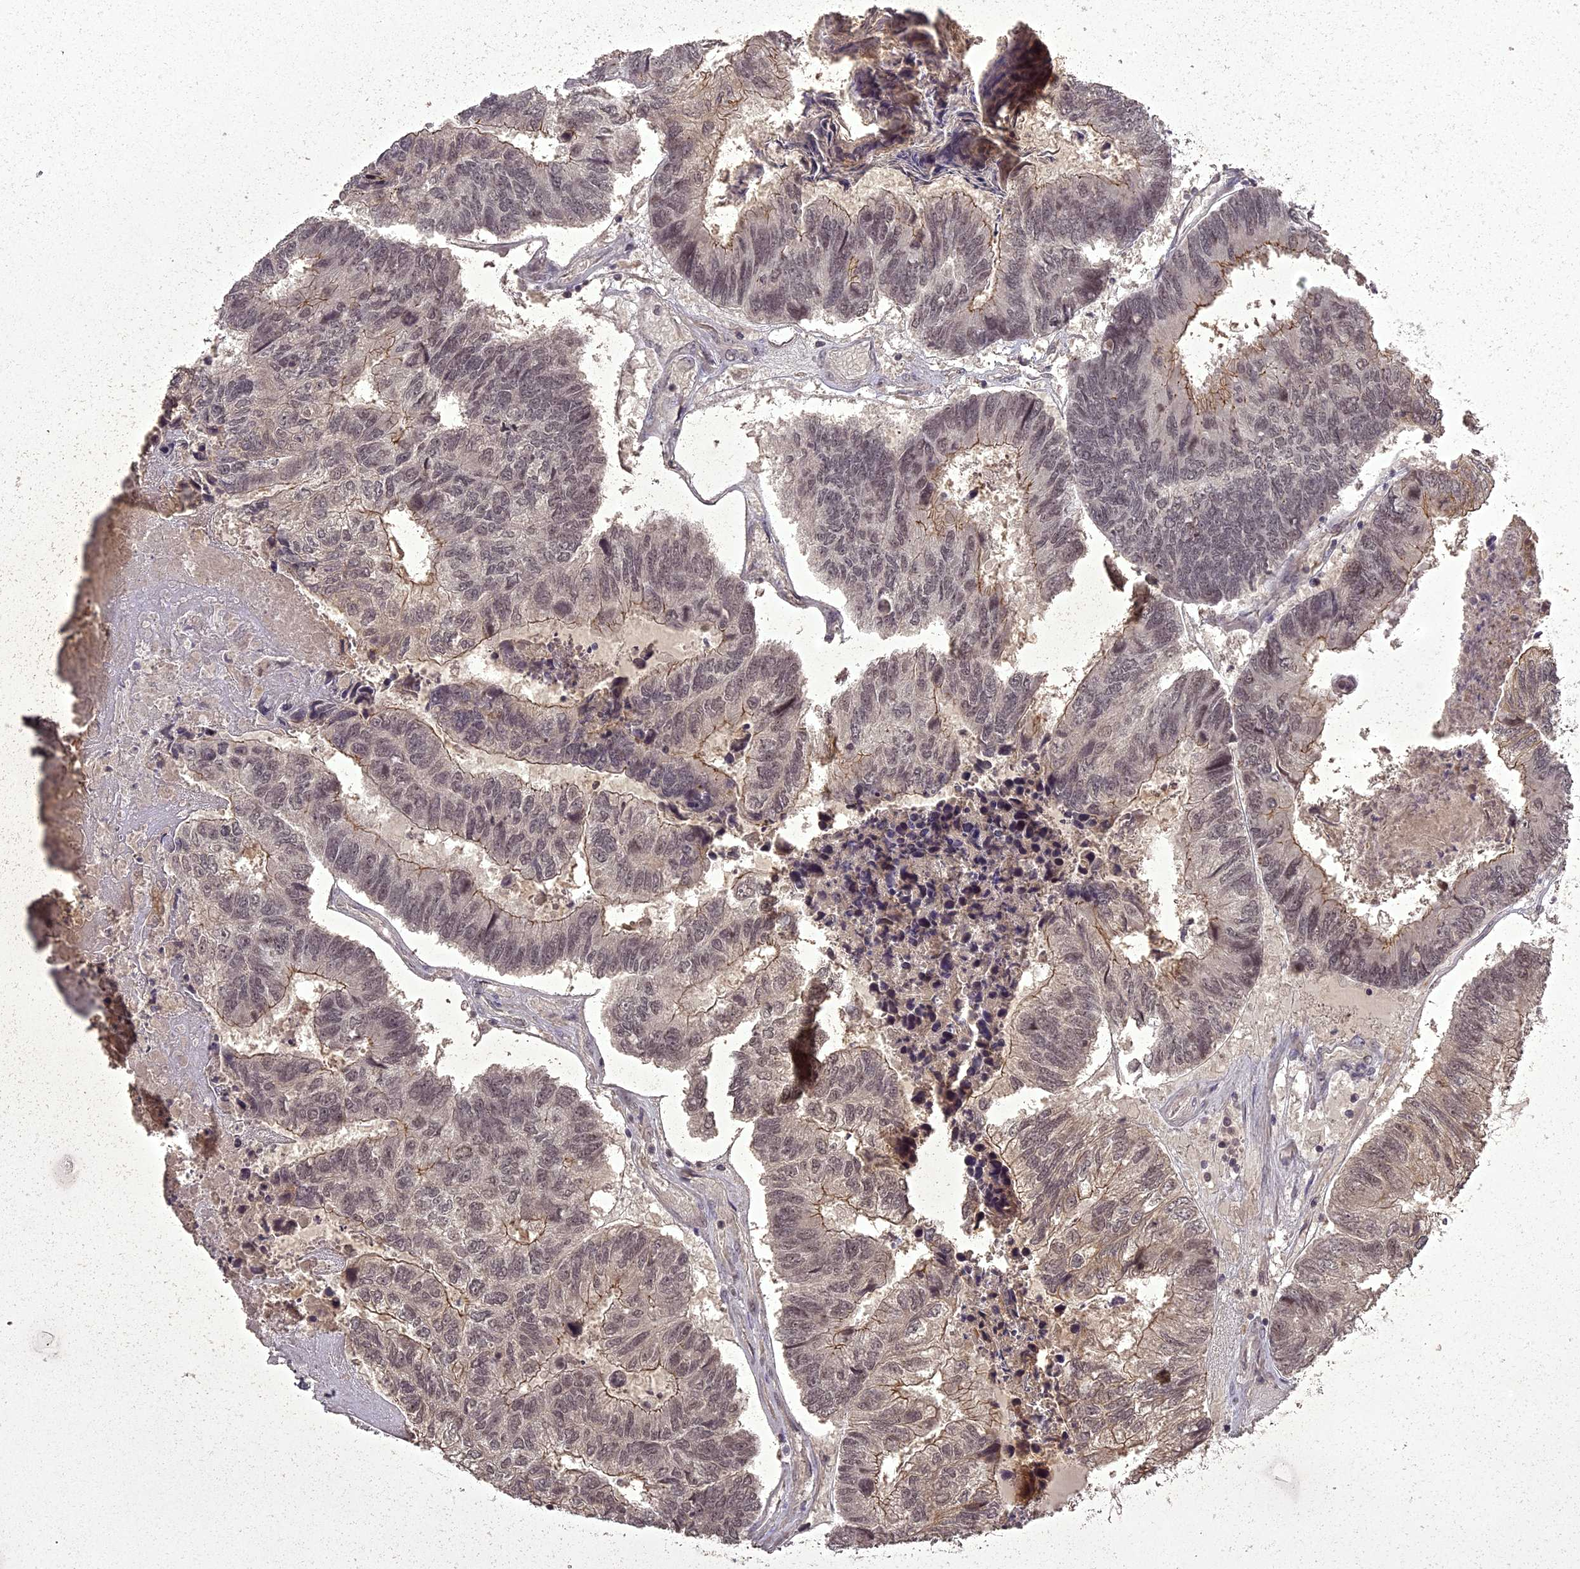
{"staining": {"intensity": "moderate", "quantity": "25%-75%", "location": "cytoplasmic/membranous"}, "tissue": "colorectal cancer", "cell_type": "Tumor cells", "image_type": "cancer", "snomed": [{"axis": "morphology", "description": "Adenocarcinoma, NOS"}, {"axis": "topography", "description": "Colon"}], "caption": "DAB immunohistochemical staining of adenocarcinoma (colorectal) displays moderate cytoplasmic/membranous protein staining in approximately 25%-75% of tumor cells.", "gene": "ING5", "patient": {"sex": "female", "age": 67}}